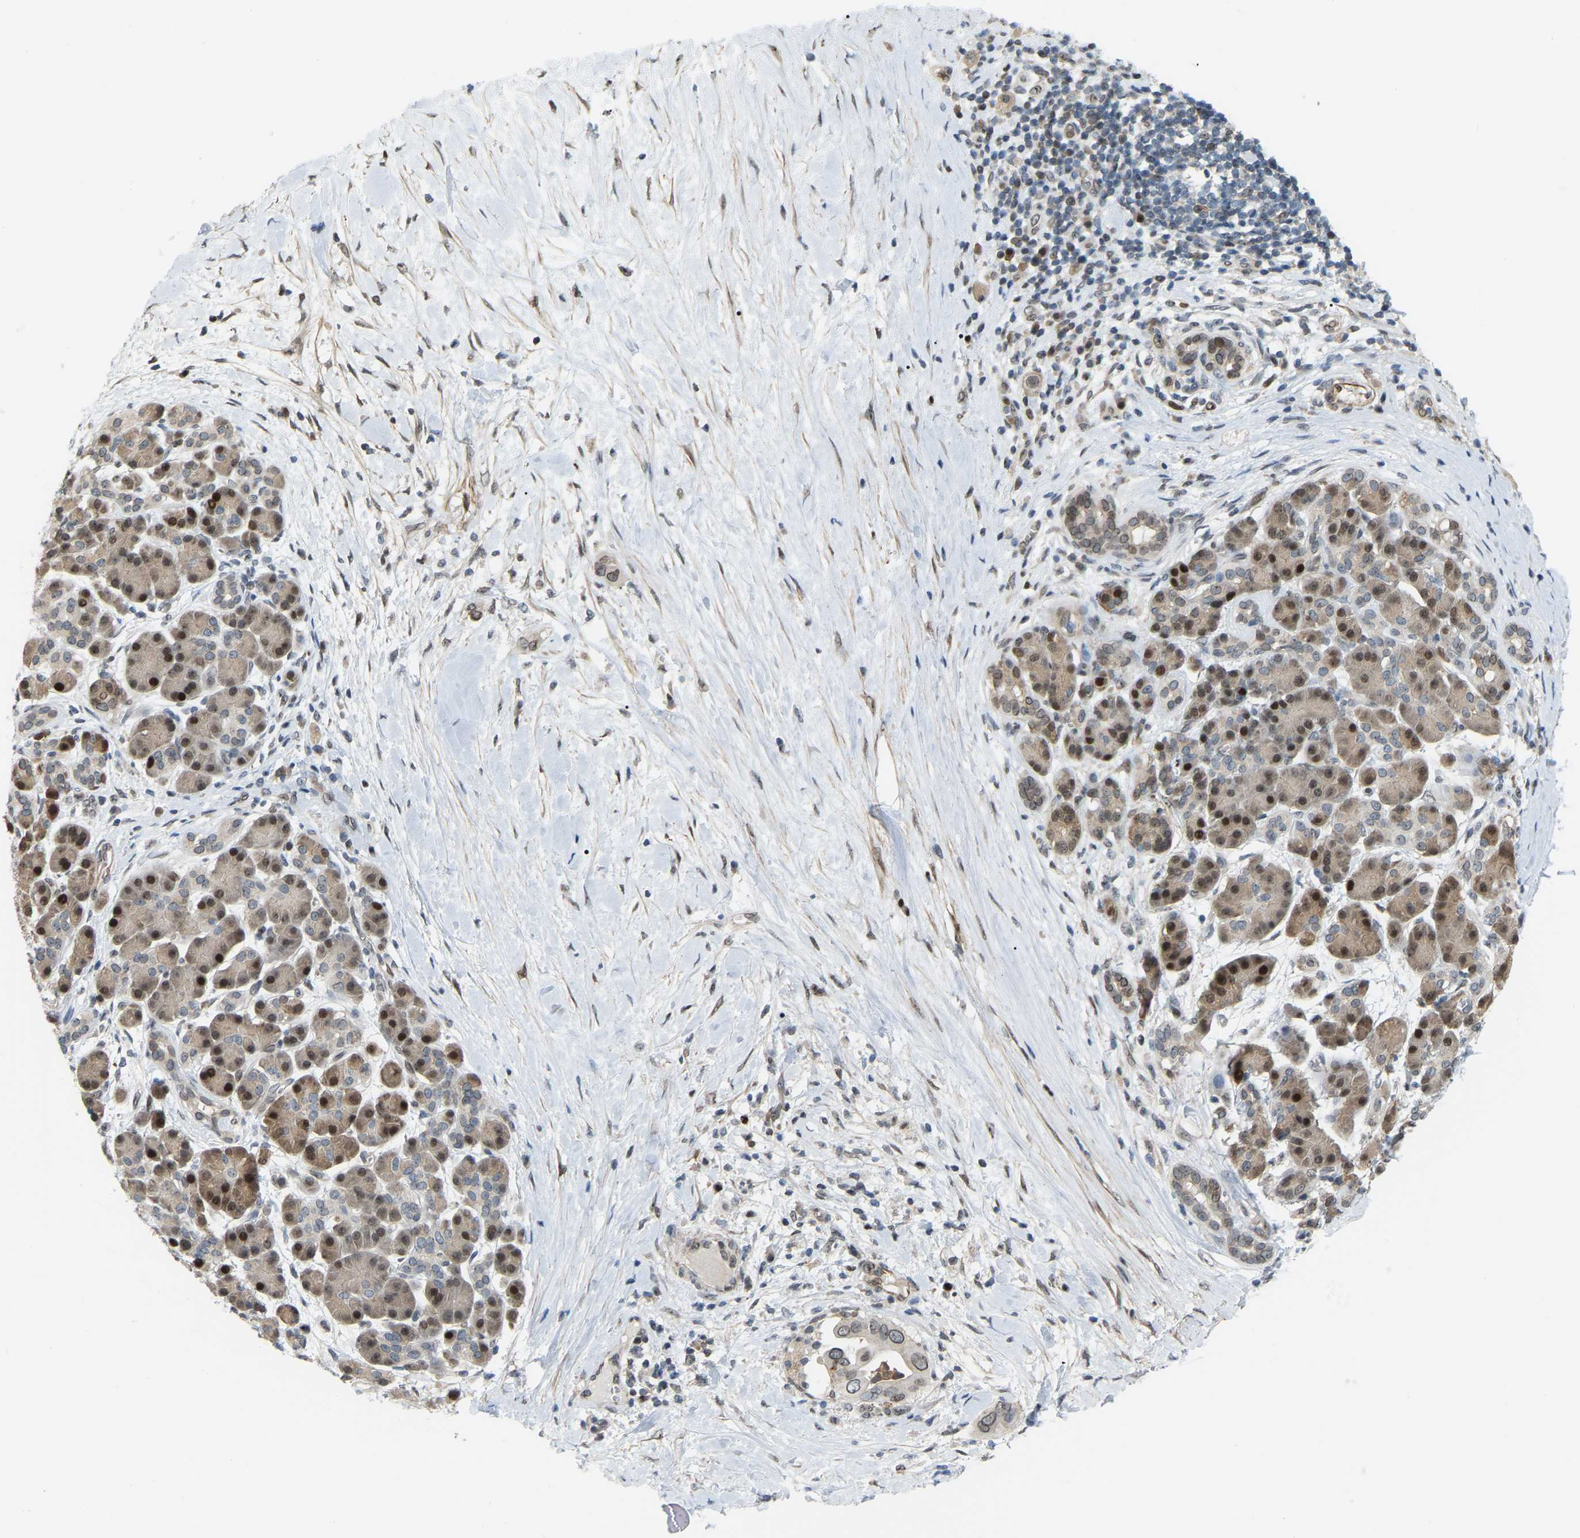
{"staining": {"intensity": "negative", "quantity": "none", "location": "none"}, "tissue": "pancreatic cancer", "cell_type": "Tumor cells", "image_type": "cancer", "snomed": [{"axis": "morphology", "description": "Adenocarcinoma, NOS"}, {"axis": "topography", "description": "Pancreas"}], "caption": "The photomicrograph displays no significant expression in tumor cells of pancreatic cancer (adenocarcinoma).", "gene": "CROT", "patient": {"sex": "male", "age": 55}}